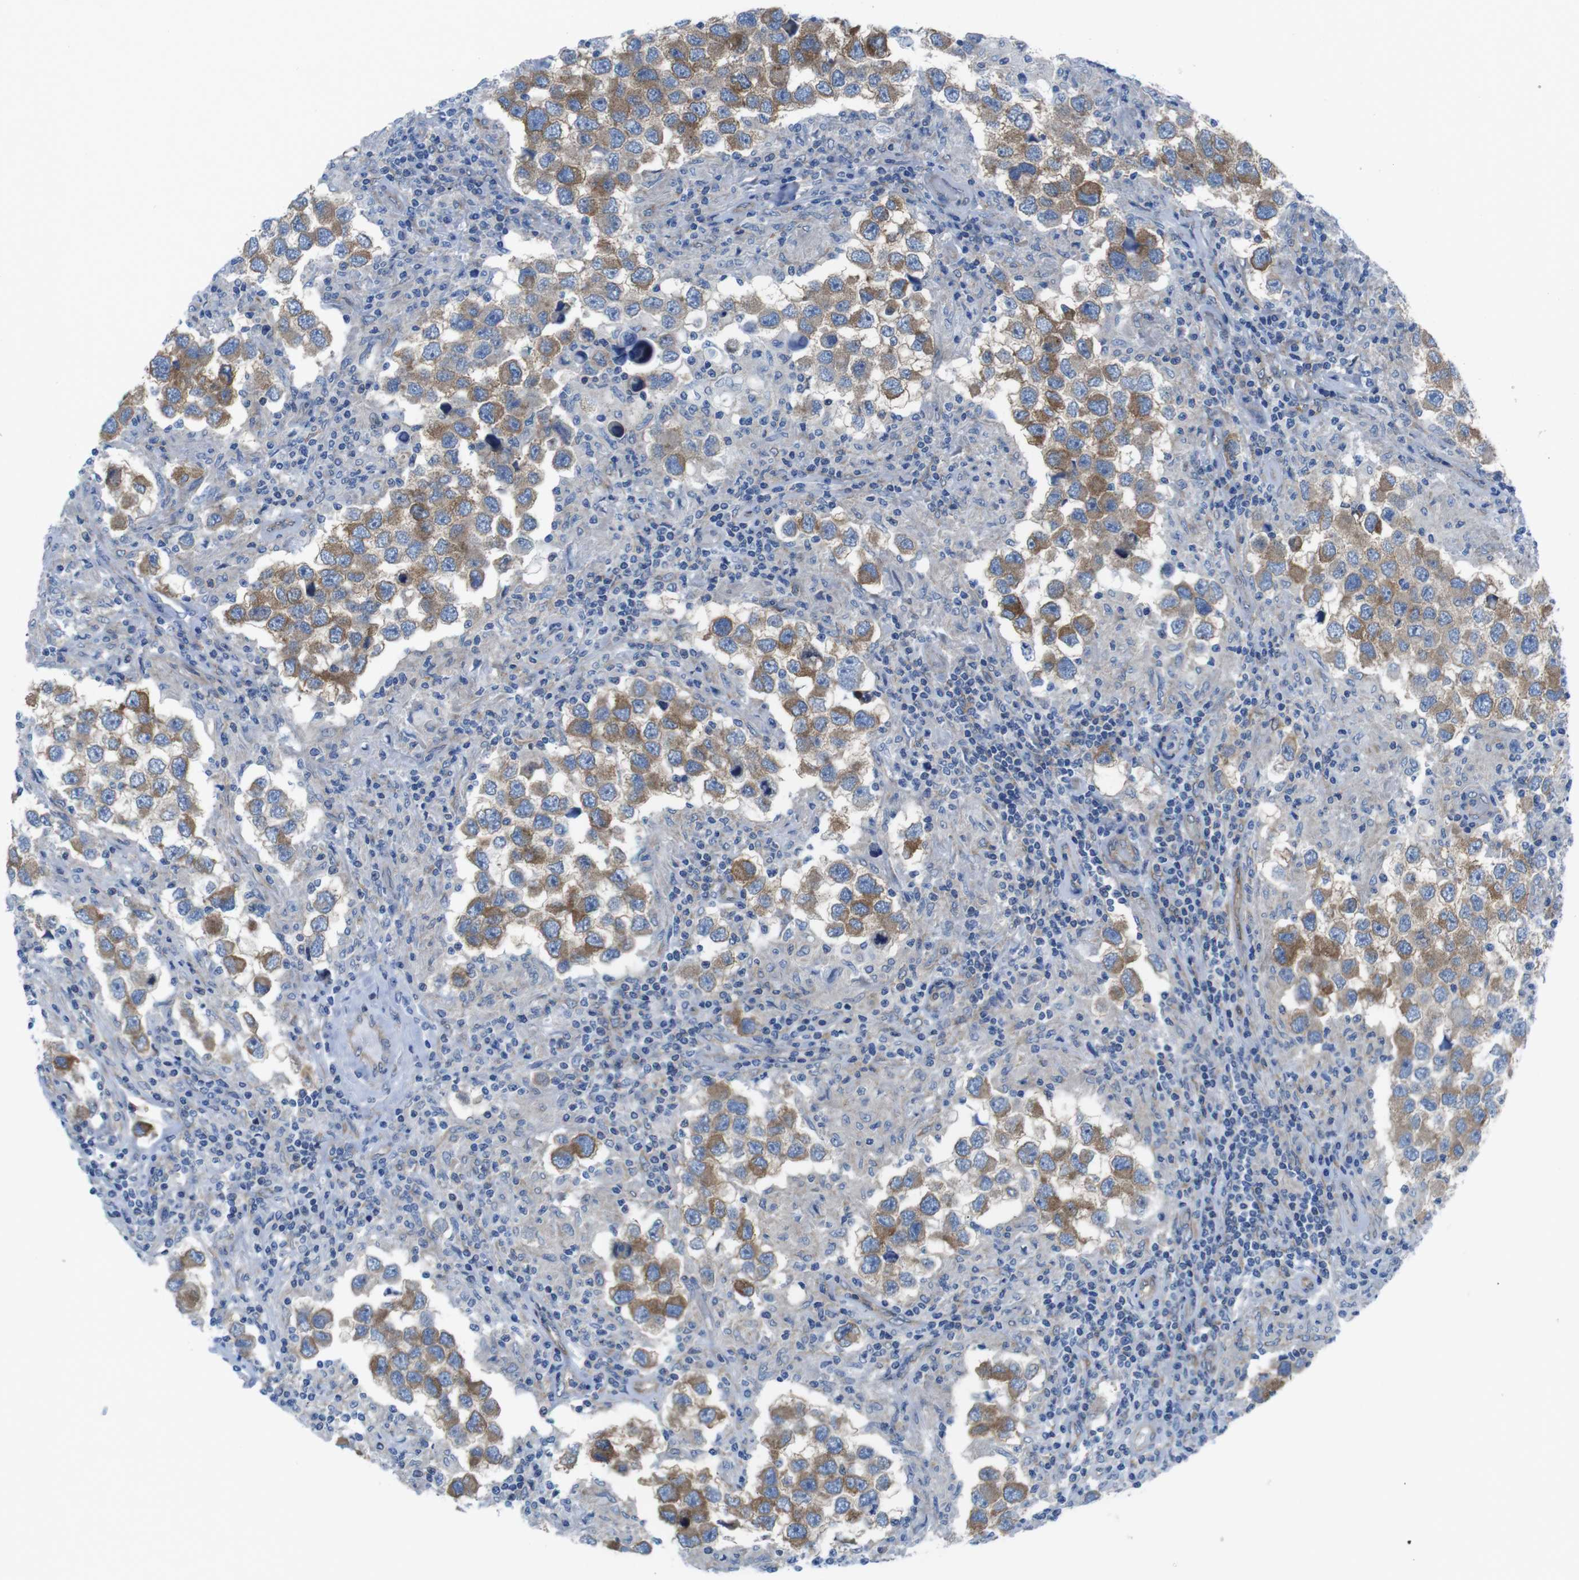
{"staining": {"intensity": "moderate", "quantity": ">75%", "location": "cytoplasmic/membranous"}, "tissue": "testis cancer", "cell_type": "Tumor cells", "image_type": "cancer", "snomed": [{"axis": "morphology", "description": "Carcinoma, Embryonal, NOS"}, {"axis": "topography", "description": "Testis"}], "caption": "A medium amount of moderate cytoplasmic/membranous positivity is present in about >75% of tumor cells in embryonal carcinoma (testis) tissue. Nuclei are stained in blue.", "gene": "DIAPH2", "patient": {"sex": "male", "age": 21}}